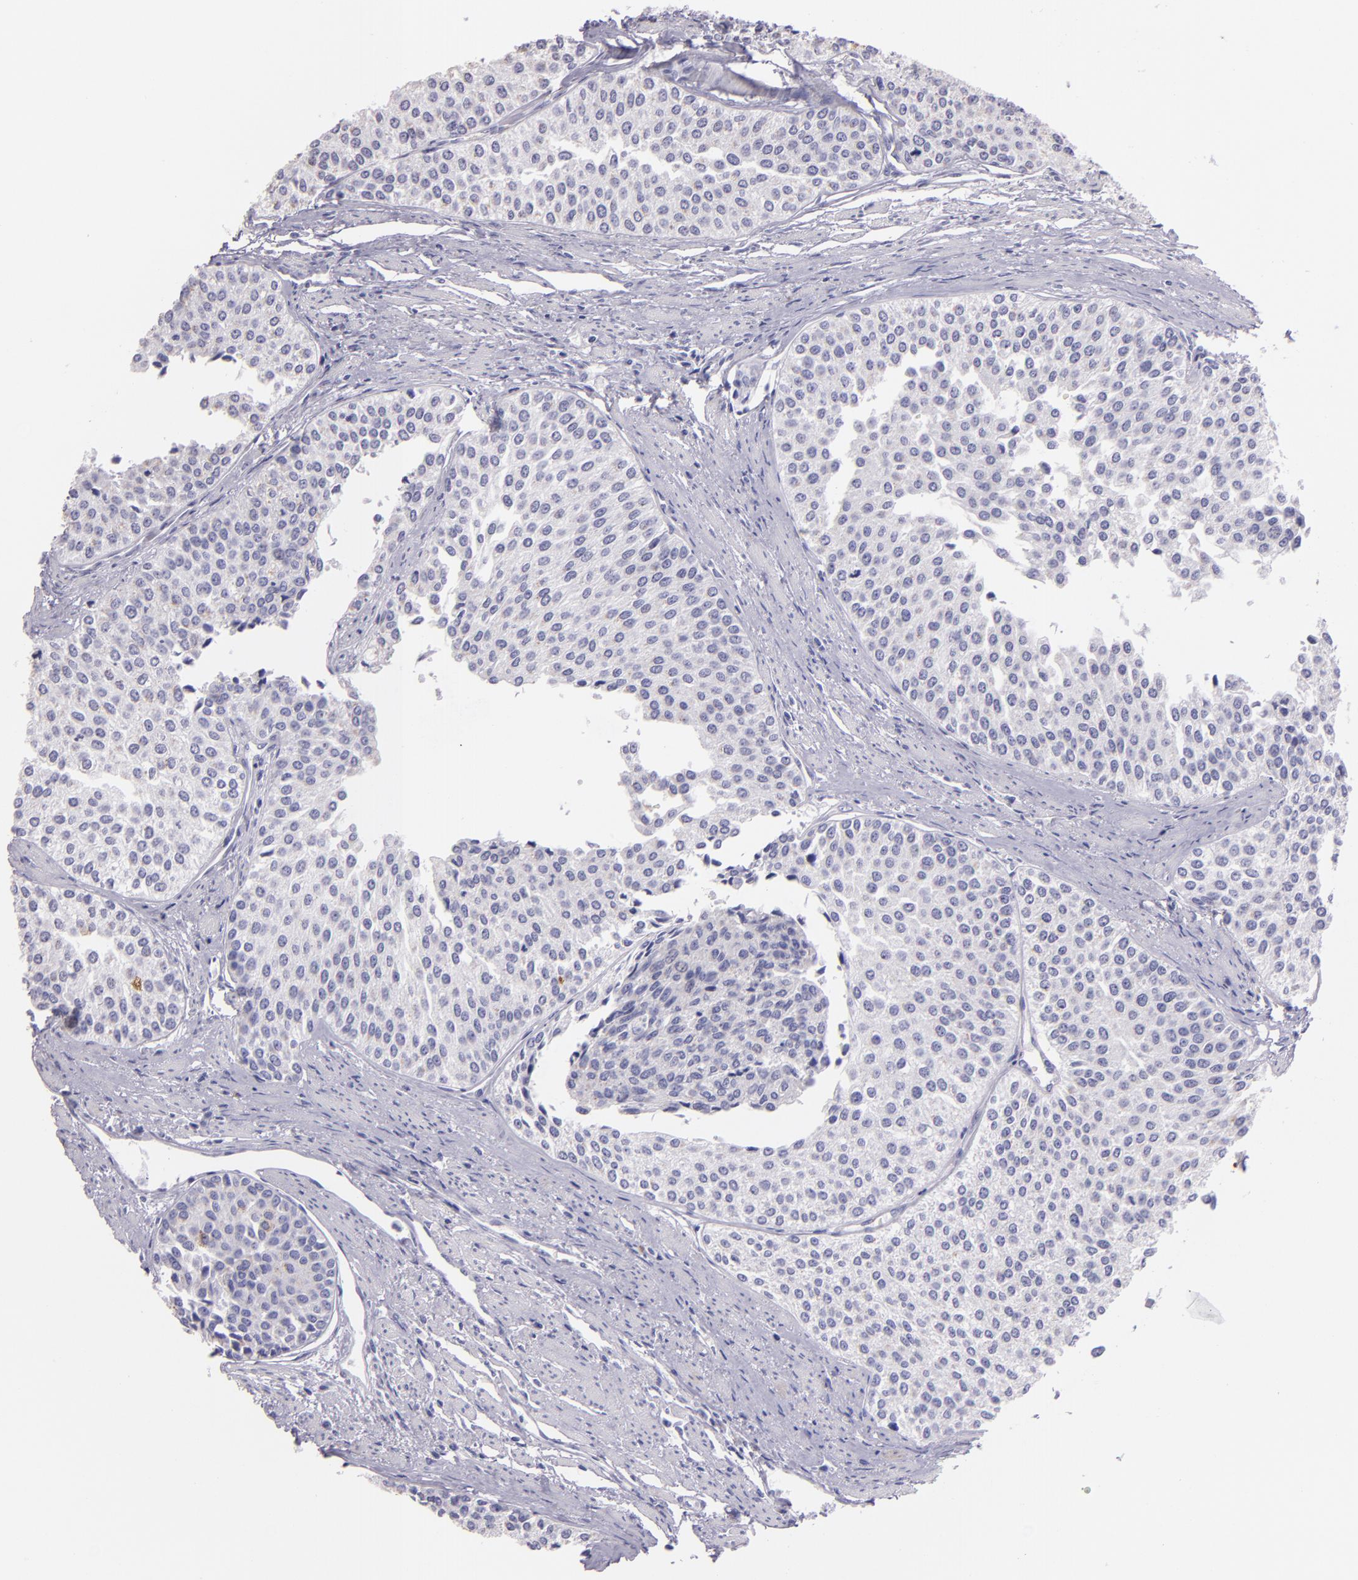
{"staining": {"intensity": "negative", "quantity": "none", "location": "none"}, "tissue": "urothelial cancer", "cell_type": "Tumor cells", "image_type": "cancer", "snomed": [{"axis": "morphology", "description": "Urothelial carcinoma, Low grade"}, {"axis": "topography", "description": "Urinary bladder"}], "caption": "Human urothelial cancer stained for a protein using immunohistochemistry shows no expression in tumor cells.", "gene": "MUC5AC", "patient": {"sex": "female", "age": 73}}